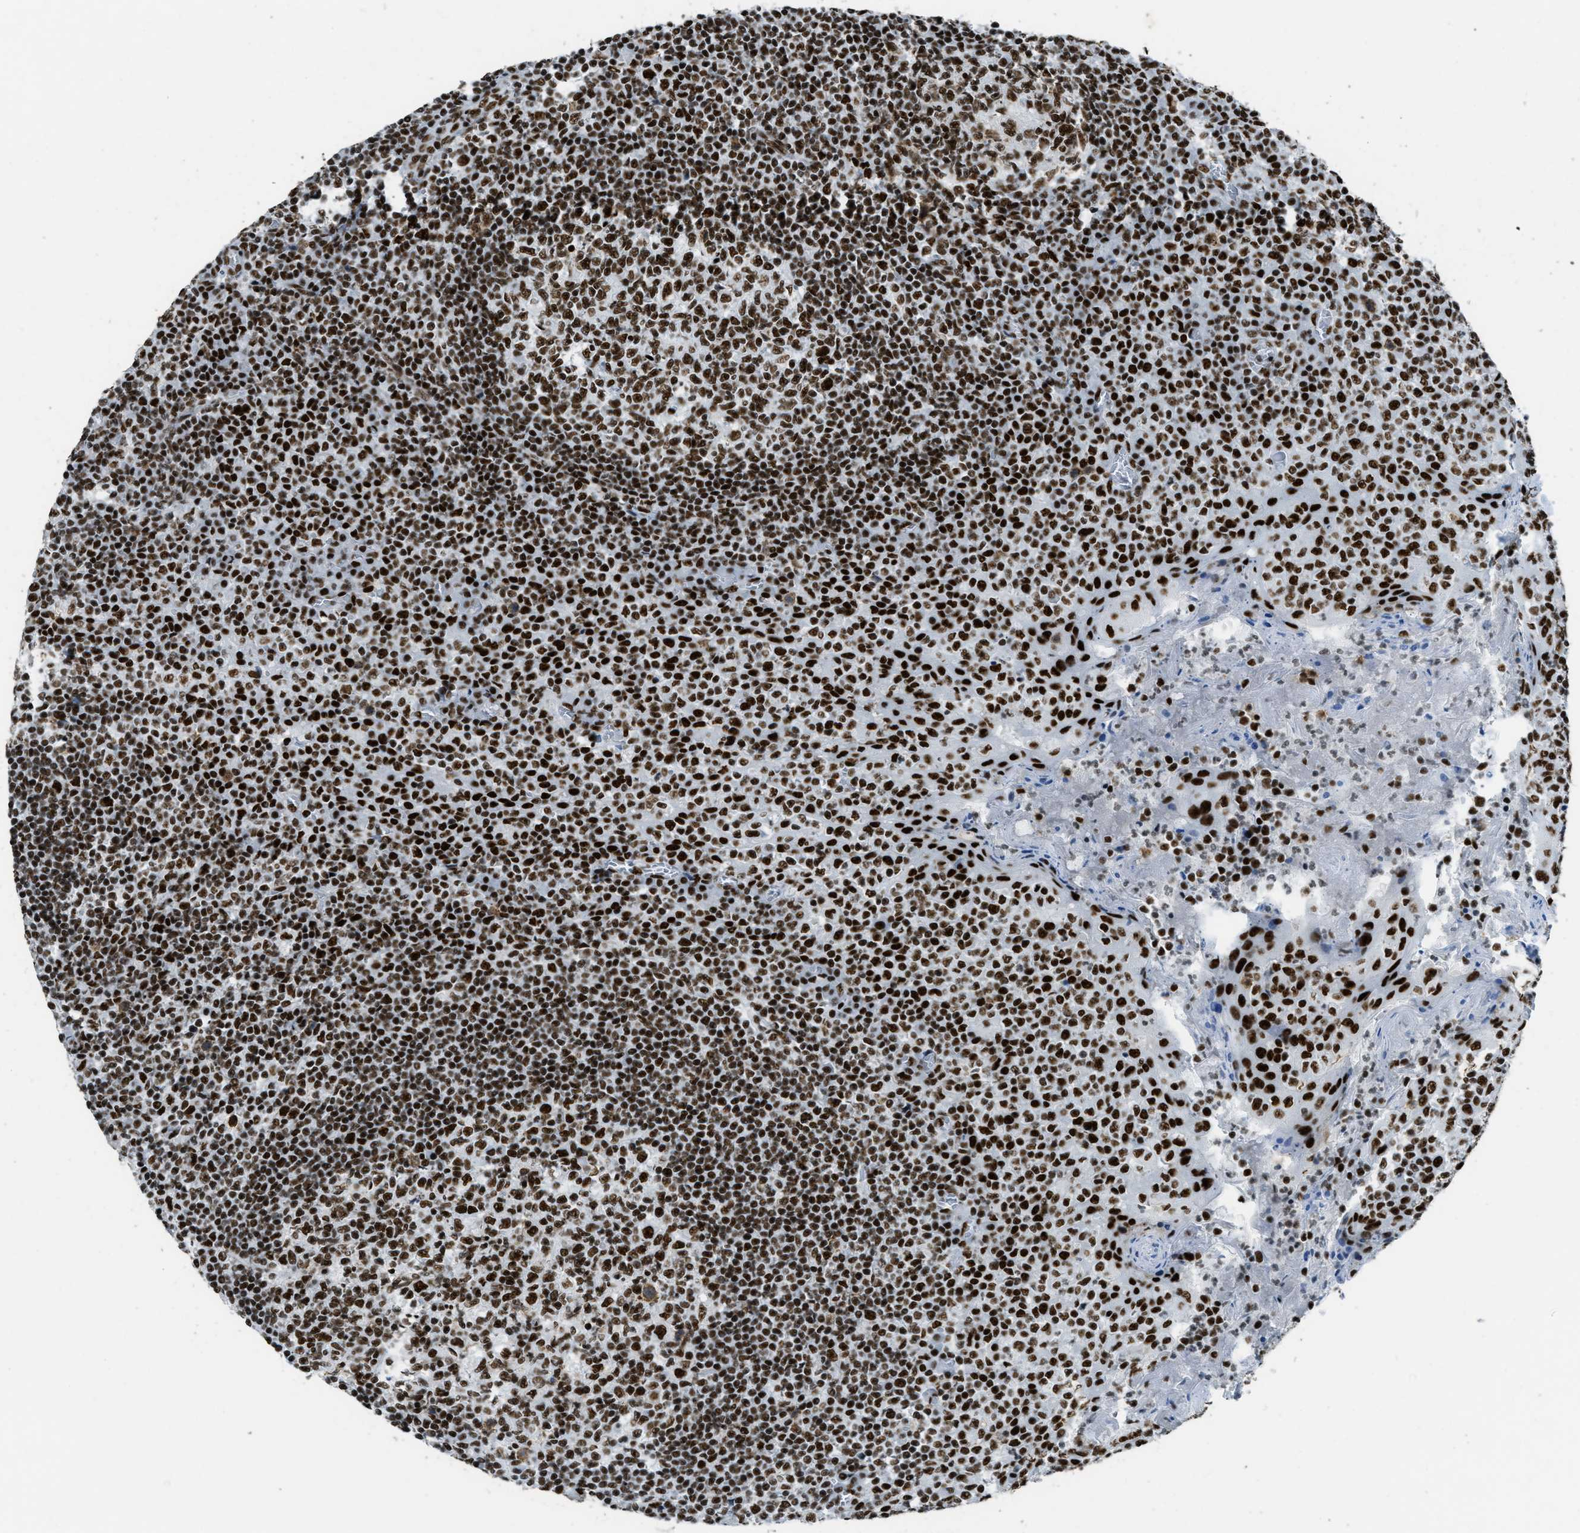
{"staining": {"intensity": "strong", "quantity": ">75%", "location": "nuclear"}, "tissue": "tonsil", "cell_type": "Germinal center cells", "image_type": "normal", "snomed": [{"axis": "morphology", "description": "Normal tissue, NOS"}, {"axis": "topography", "description": "Tonsil"}], "caption": "Human tonsil stained with a brown dye shows strong nuclear positive positivity in about >75% of germinal center cells.", "gene": "ZNF207", "patient": {"sex": "female", "age": 19}}